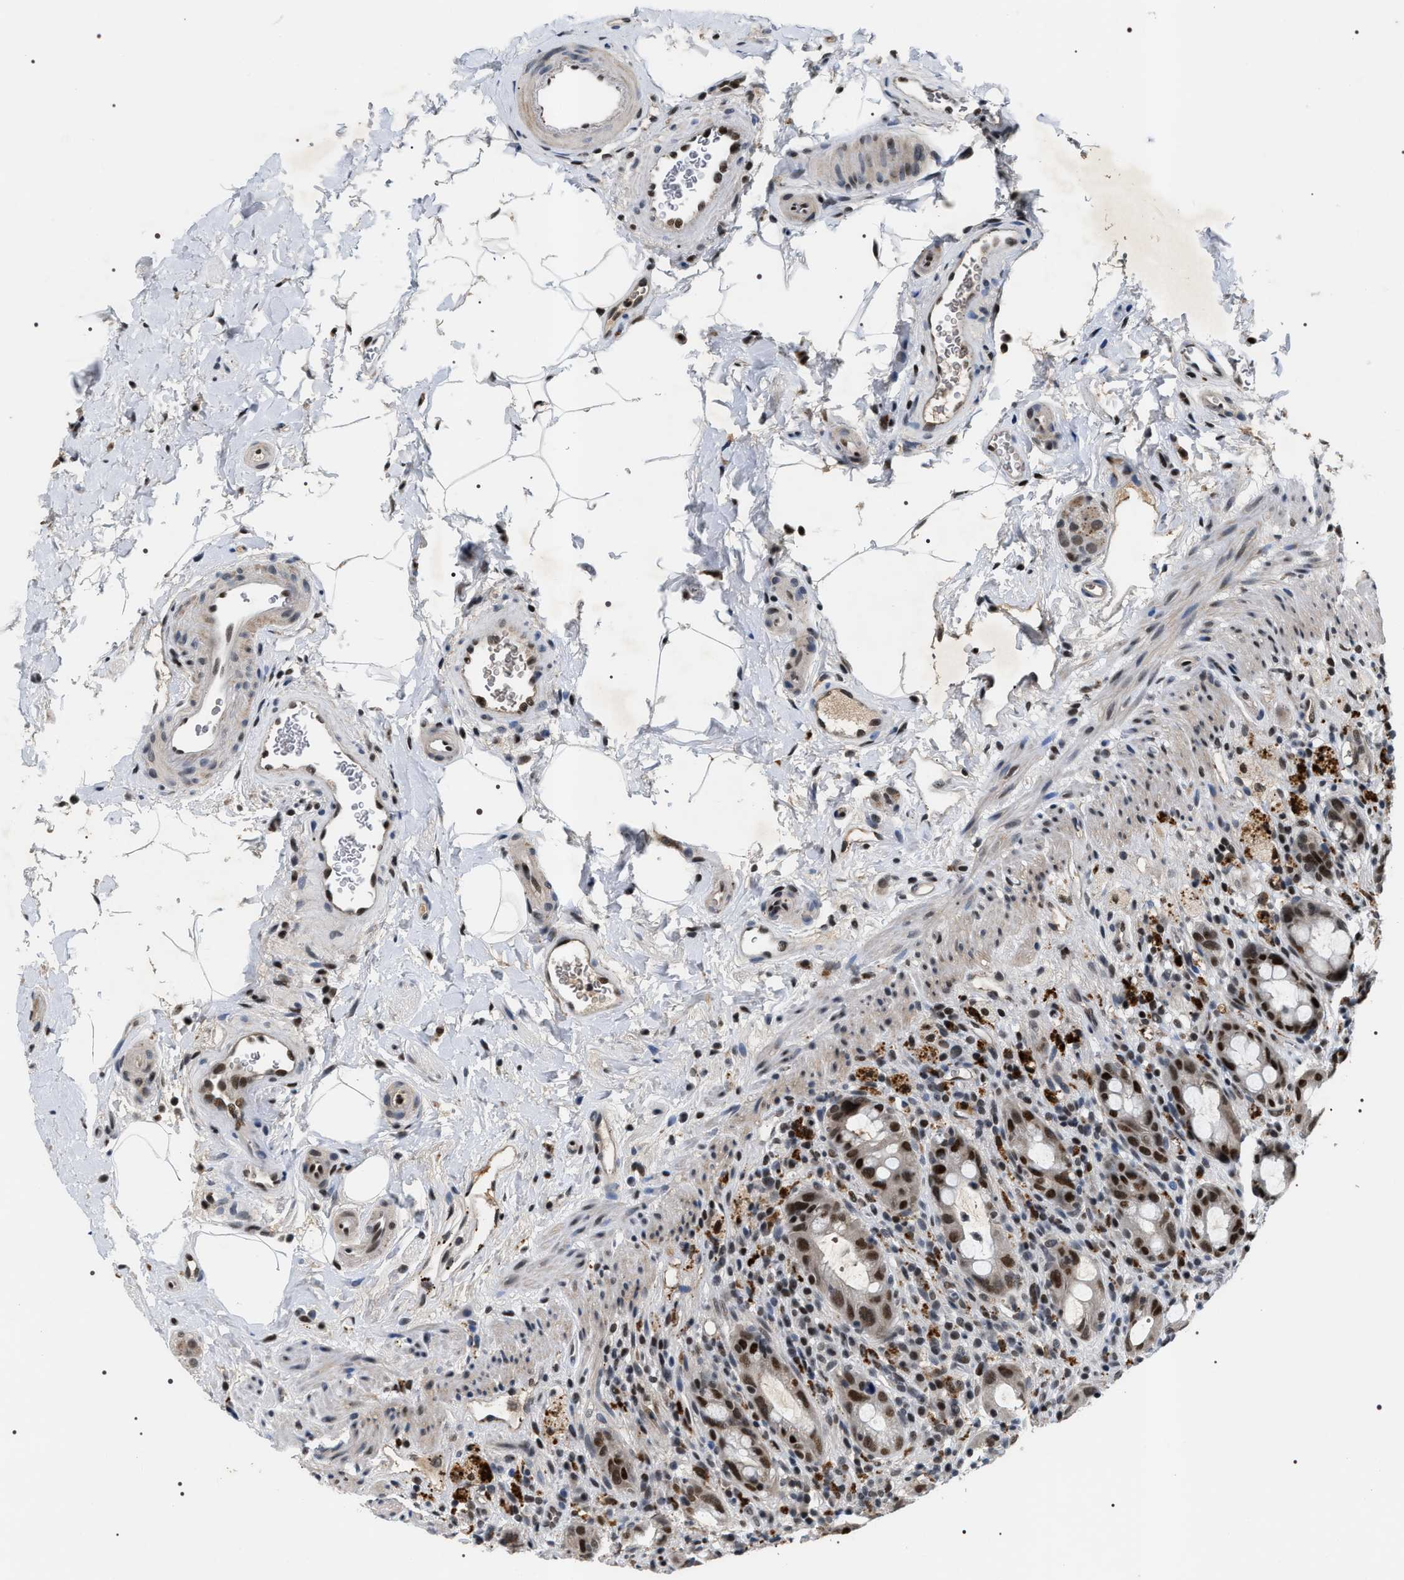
{"staining": {"intensity": "strong", "quantity": ">75%", "location": "nuclear"}, "tissue": "rectum", "cell_type": "Glandular cells", "image_type": "normal", "snomed": [{"axis": "morphology", "description": "Normal tissue, NOS"}, {"axis": "topography", "description": "Rectum"}], "caption": "Immunohistochemistry (IHC) micrograph of unremarkable rectum: human rectum stained using immunohistochemistry (IHC) demonstrates high levels of strong protein expression localized specifically in the nuclear of glandular cells, appearing as a nuclear brown color.", "gene": "C7orf25", "patient": {"sex": "male", "age": 44}}